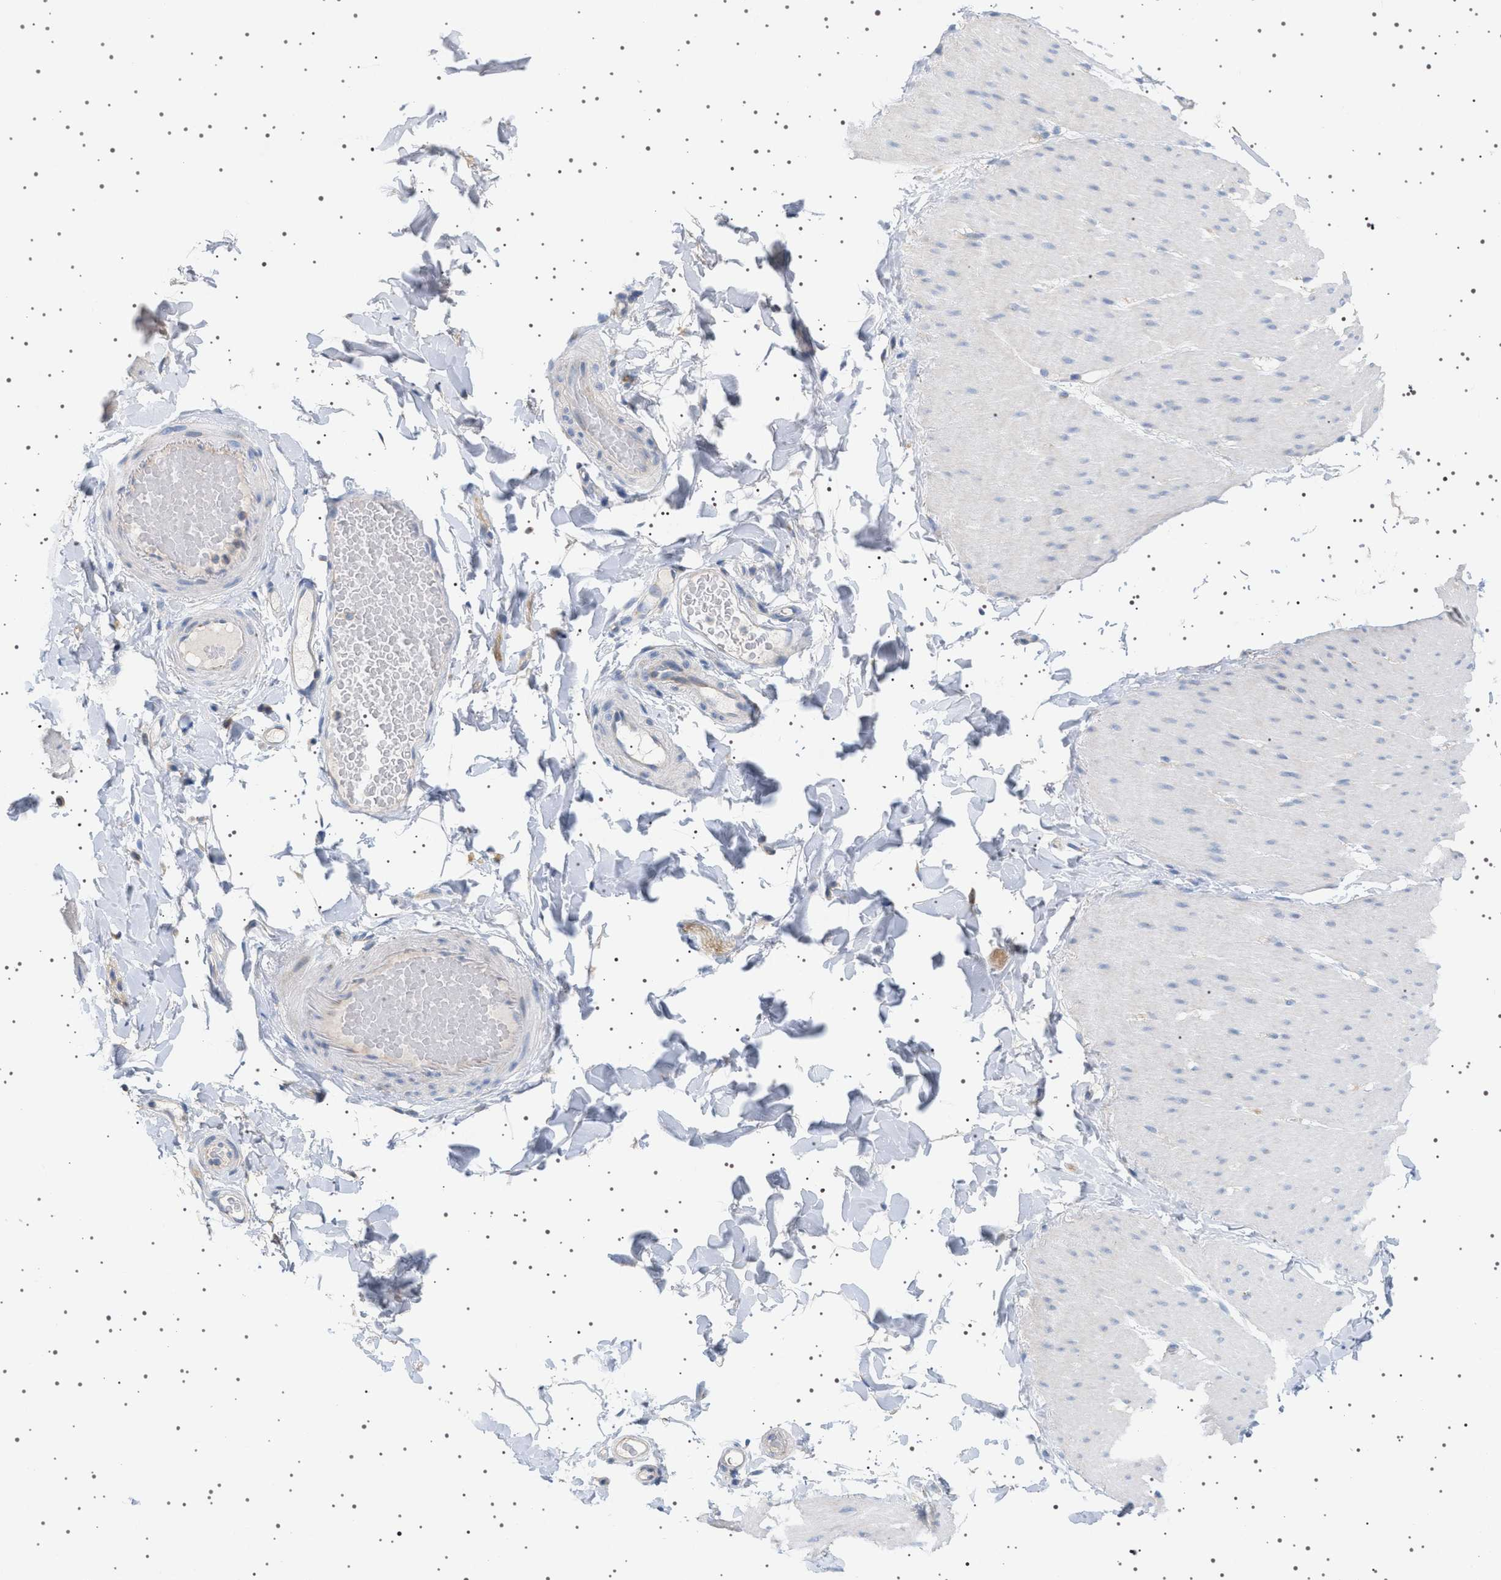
{"staining": {"intensity": "negative", "quantity": "none", "location": "none"}, "tissue": "smooth muscle", "cell_type": "Smooth muscle cells", "image_type": "normal", "snomed": [{"axis": "morphology", "description": "Normal tissue, NOS"}, {"axis": "topography", "description": "Smooth muscle"}, {"axis": "topography", "description": "Colon"}], "caption": "This is an IHC micrograph of benign human smooth muscle. There is no staining in smooth muscle cells.", "gene": "ADCY10", "patient": {"sex": "male", "age": 67}}